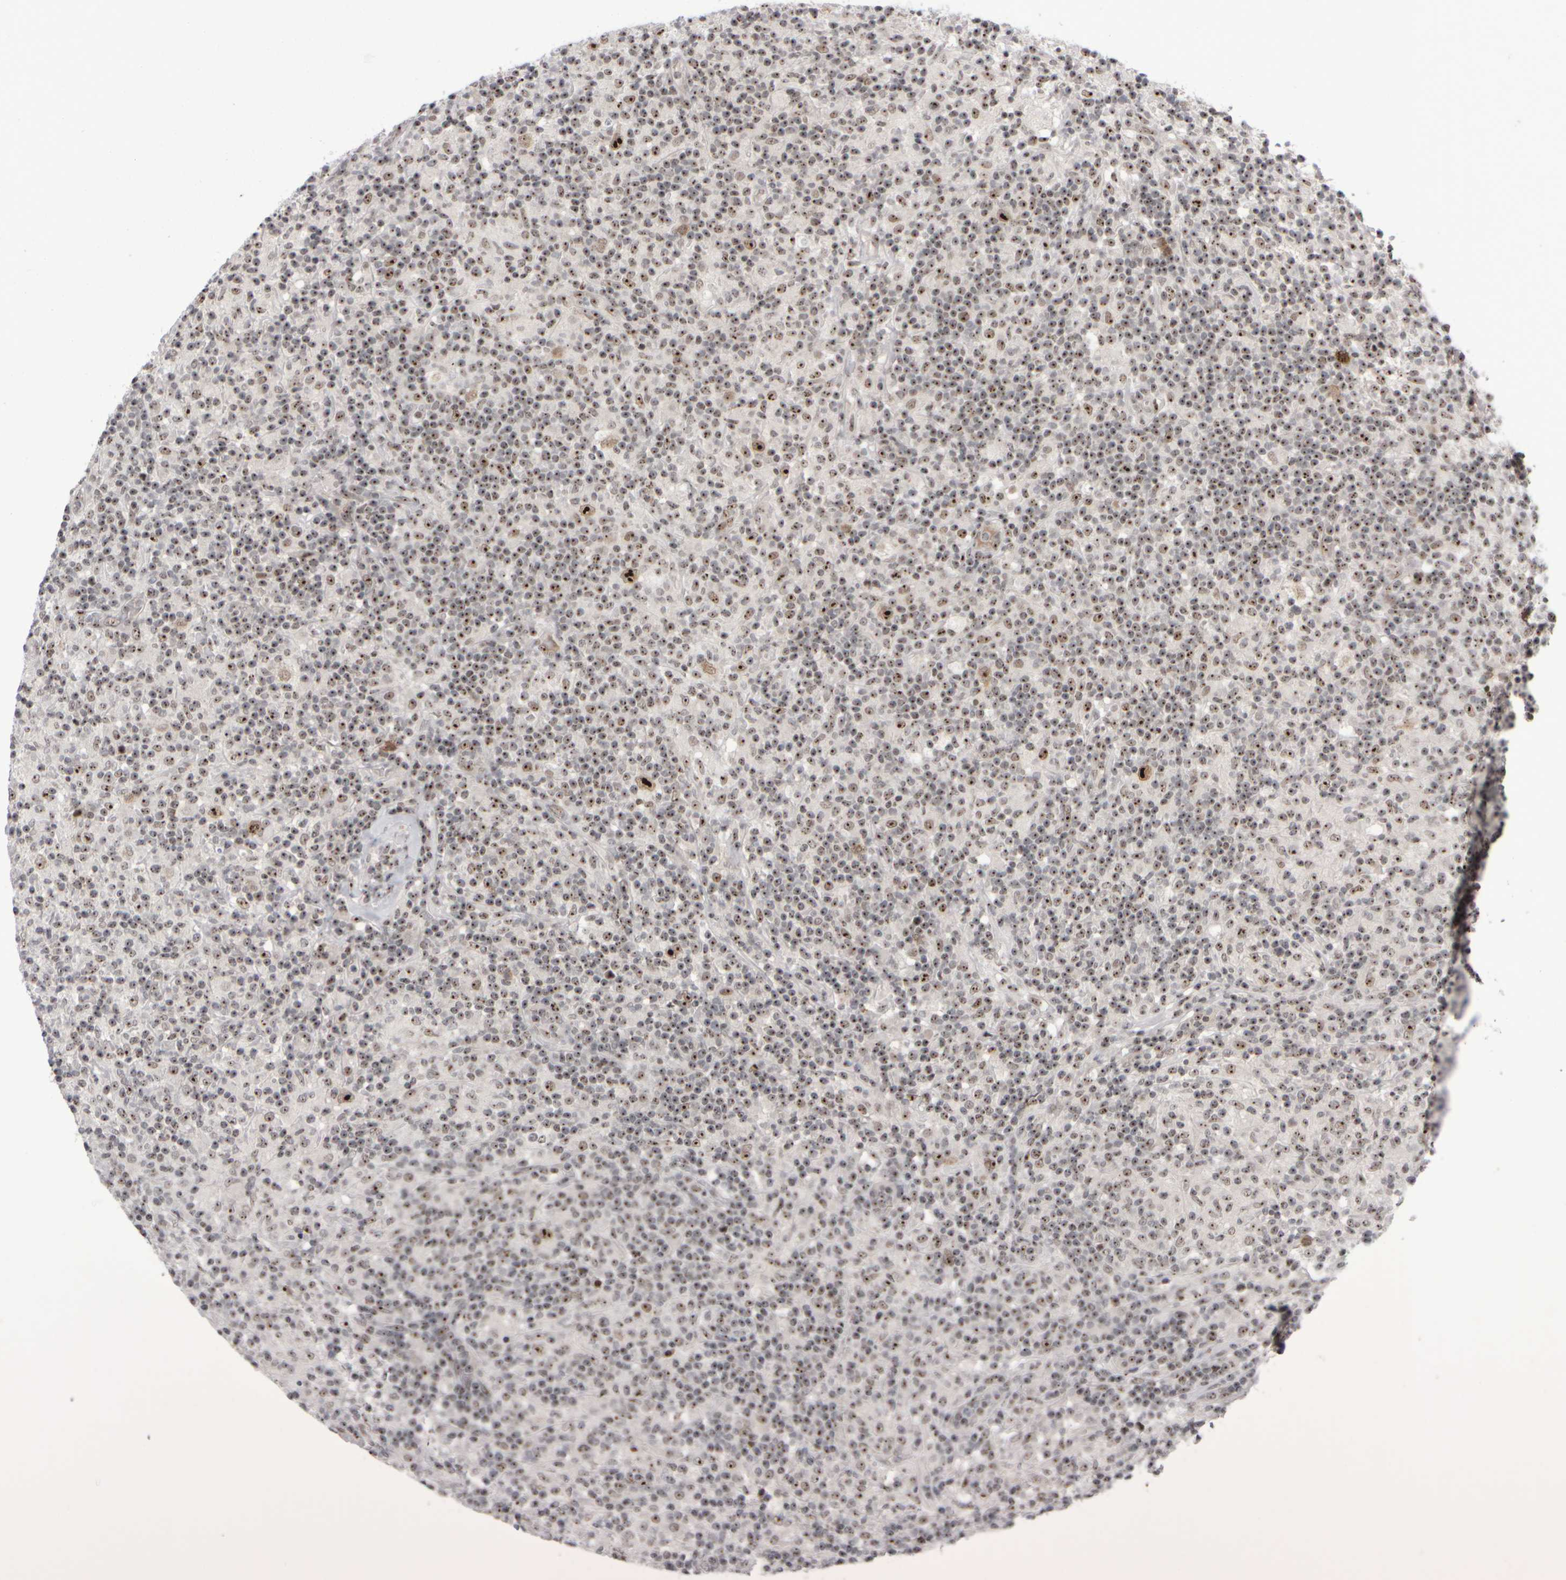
{"staining": {"intensity": "strong", "quantity": ">75%", "location": "nuclear"}, "tissue": "lymphoma", "cell_type": "Tumor cells", "image_type": "cancer", "snomed": [{"axis": "morphology", "description": "Hodgkin's disease, NOS"}, {"axis": "topography", "description": "Lymph node"}], "caption": "Hodgkin's disease tissue displays strong nuclear expression in about >75% of tumor cells, visualized by immunohistochemistry.", "gene": "SURF6", "patient": {"sex": "male", "age": 70}}